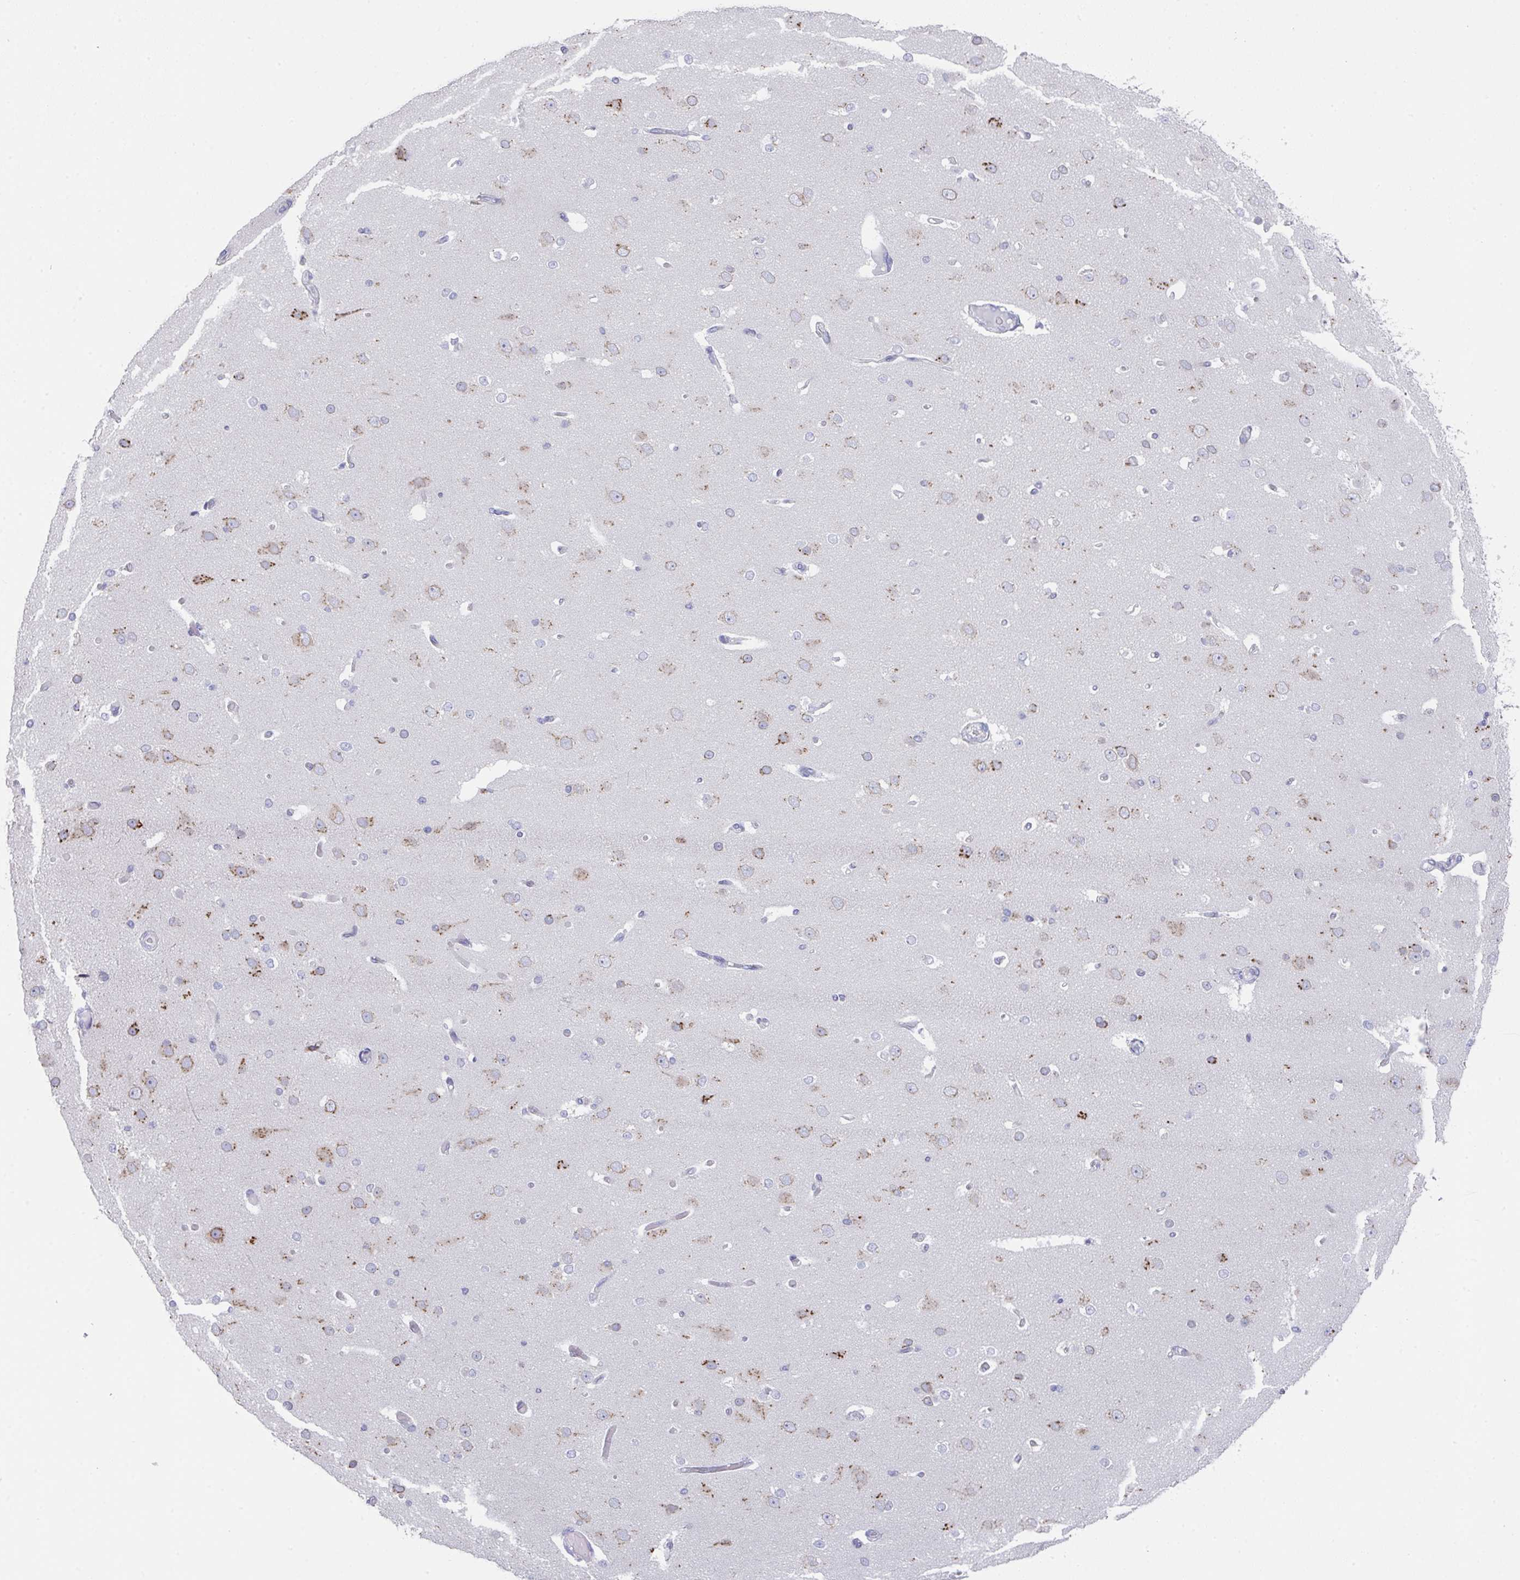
{"staining": {"intensity": "negative", "quantity": "none", "location": "none"}, "tissue": "cerebral cortex", "cell_type": "Endothelial cells", "image_type": "normal", "snomed": [{"axis": "morphology", "description": "Normal tissue, NOS"}, {"axis": "morphology", "description": "Inflammation, NOS"}, {"axis": "topography", "description": "Cerebral cortex"}], "caption": "Micrograph shows no significant protein positivity in endothelial cells of benign cerebral cortex. The staining is performed using DAB brown chromogen with nuclei counter-stained in using hematoxylin.", "gene": "VKORC1L1", "patient": {"sex": "male", "age": 6}}